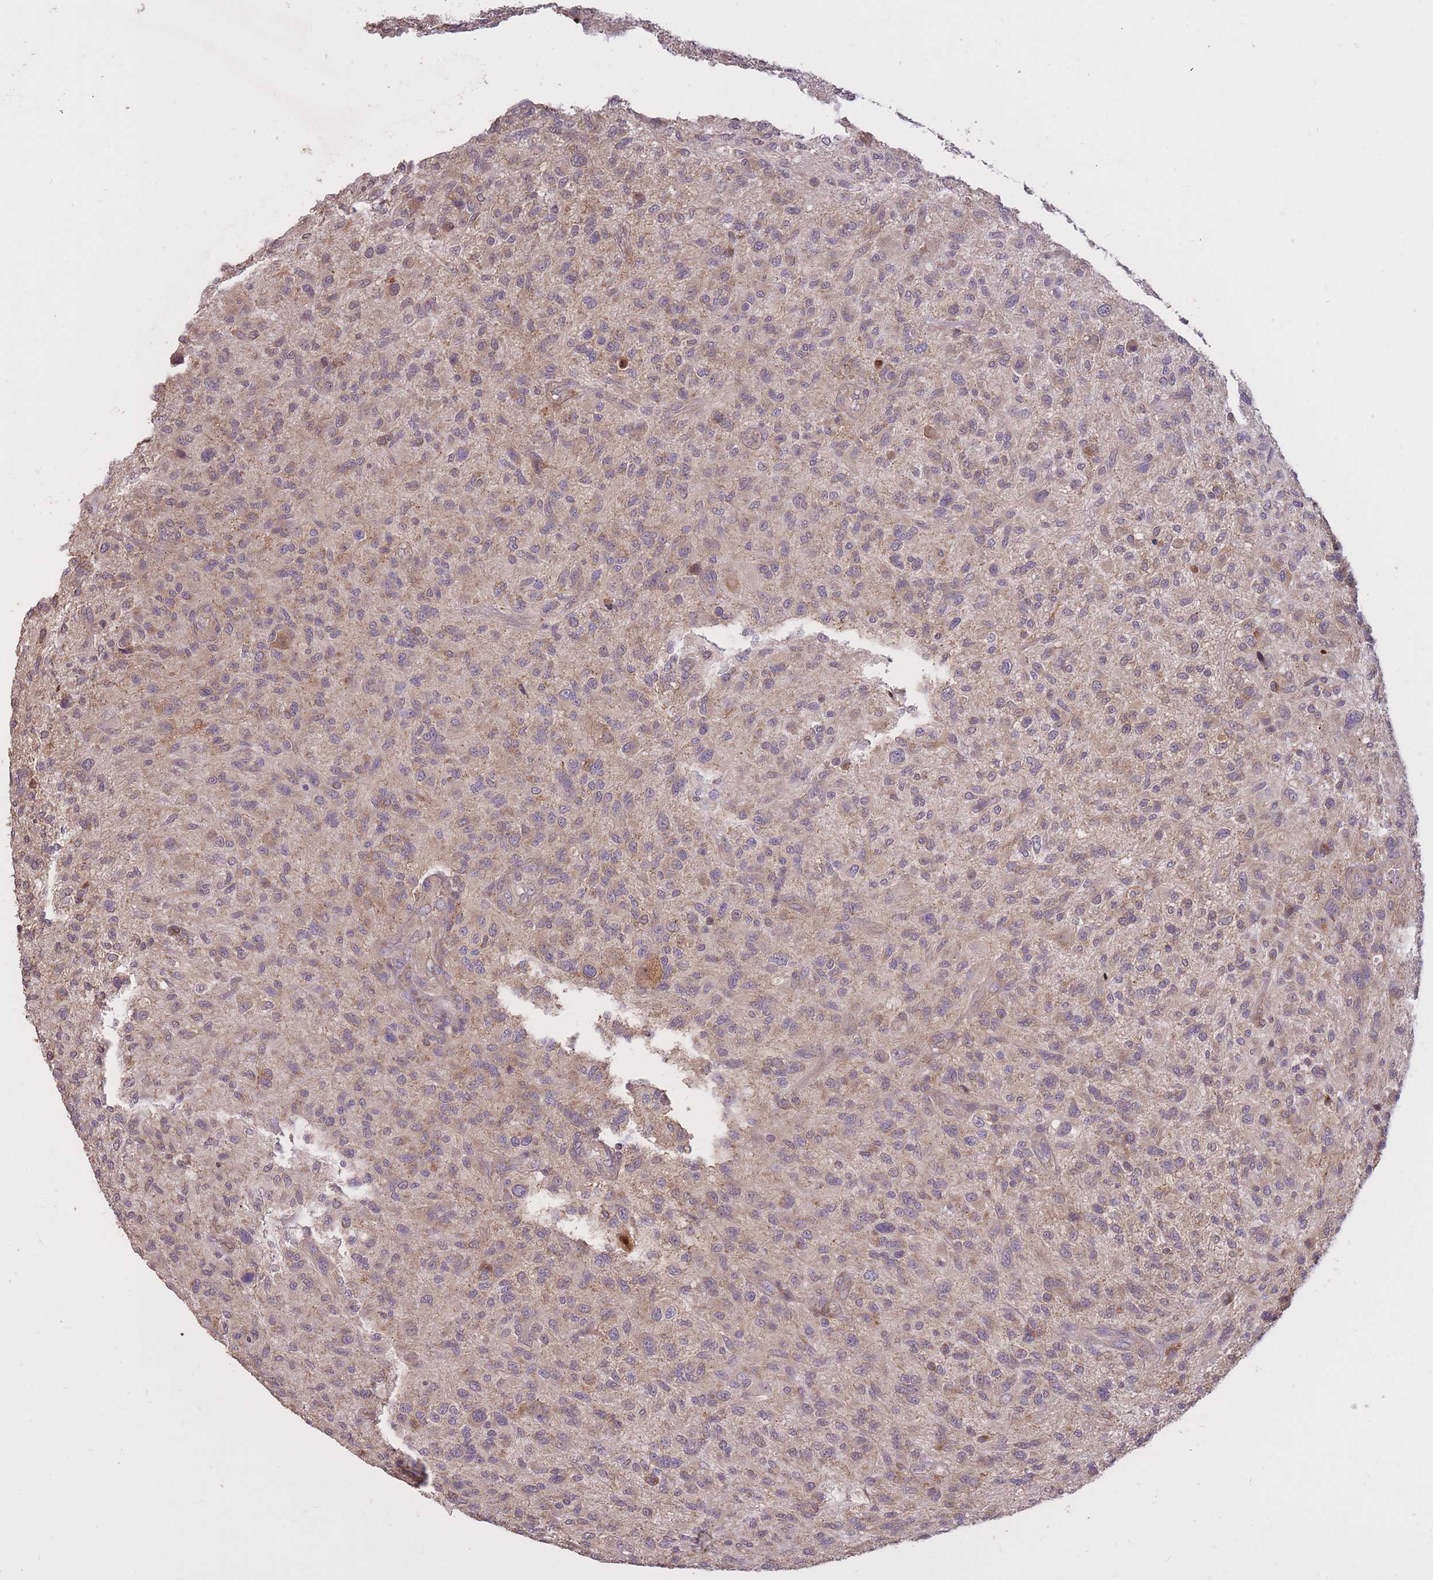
{"staining": {"intensity": "moderate", "quantity": "25%-75%", "location": "cytoplasmic/membranous"}, "tissue": "glioma", "cell_type": "Tumor cells", "image_type": "cancer", "snomed": [{"axis": "morphology", "description": "Glioma, malignant, High grade"}, {"axis": "topography", "description": "Brain"}], "caption": "The immunohistochemical stain labels moderate cytoplasmic/membranous expression in tumor cells of glioma tissue. (brown staining indicates protein expression, while blue staining denotes nuclei).", "gene": "IGF2BP2", "patient": {"sex": "male", "age": 47}}